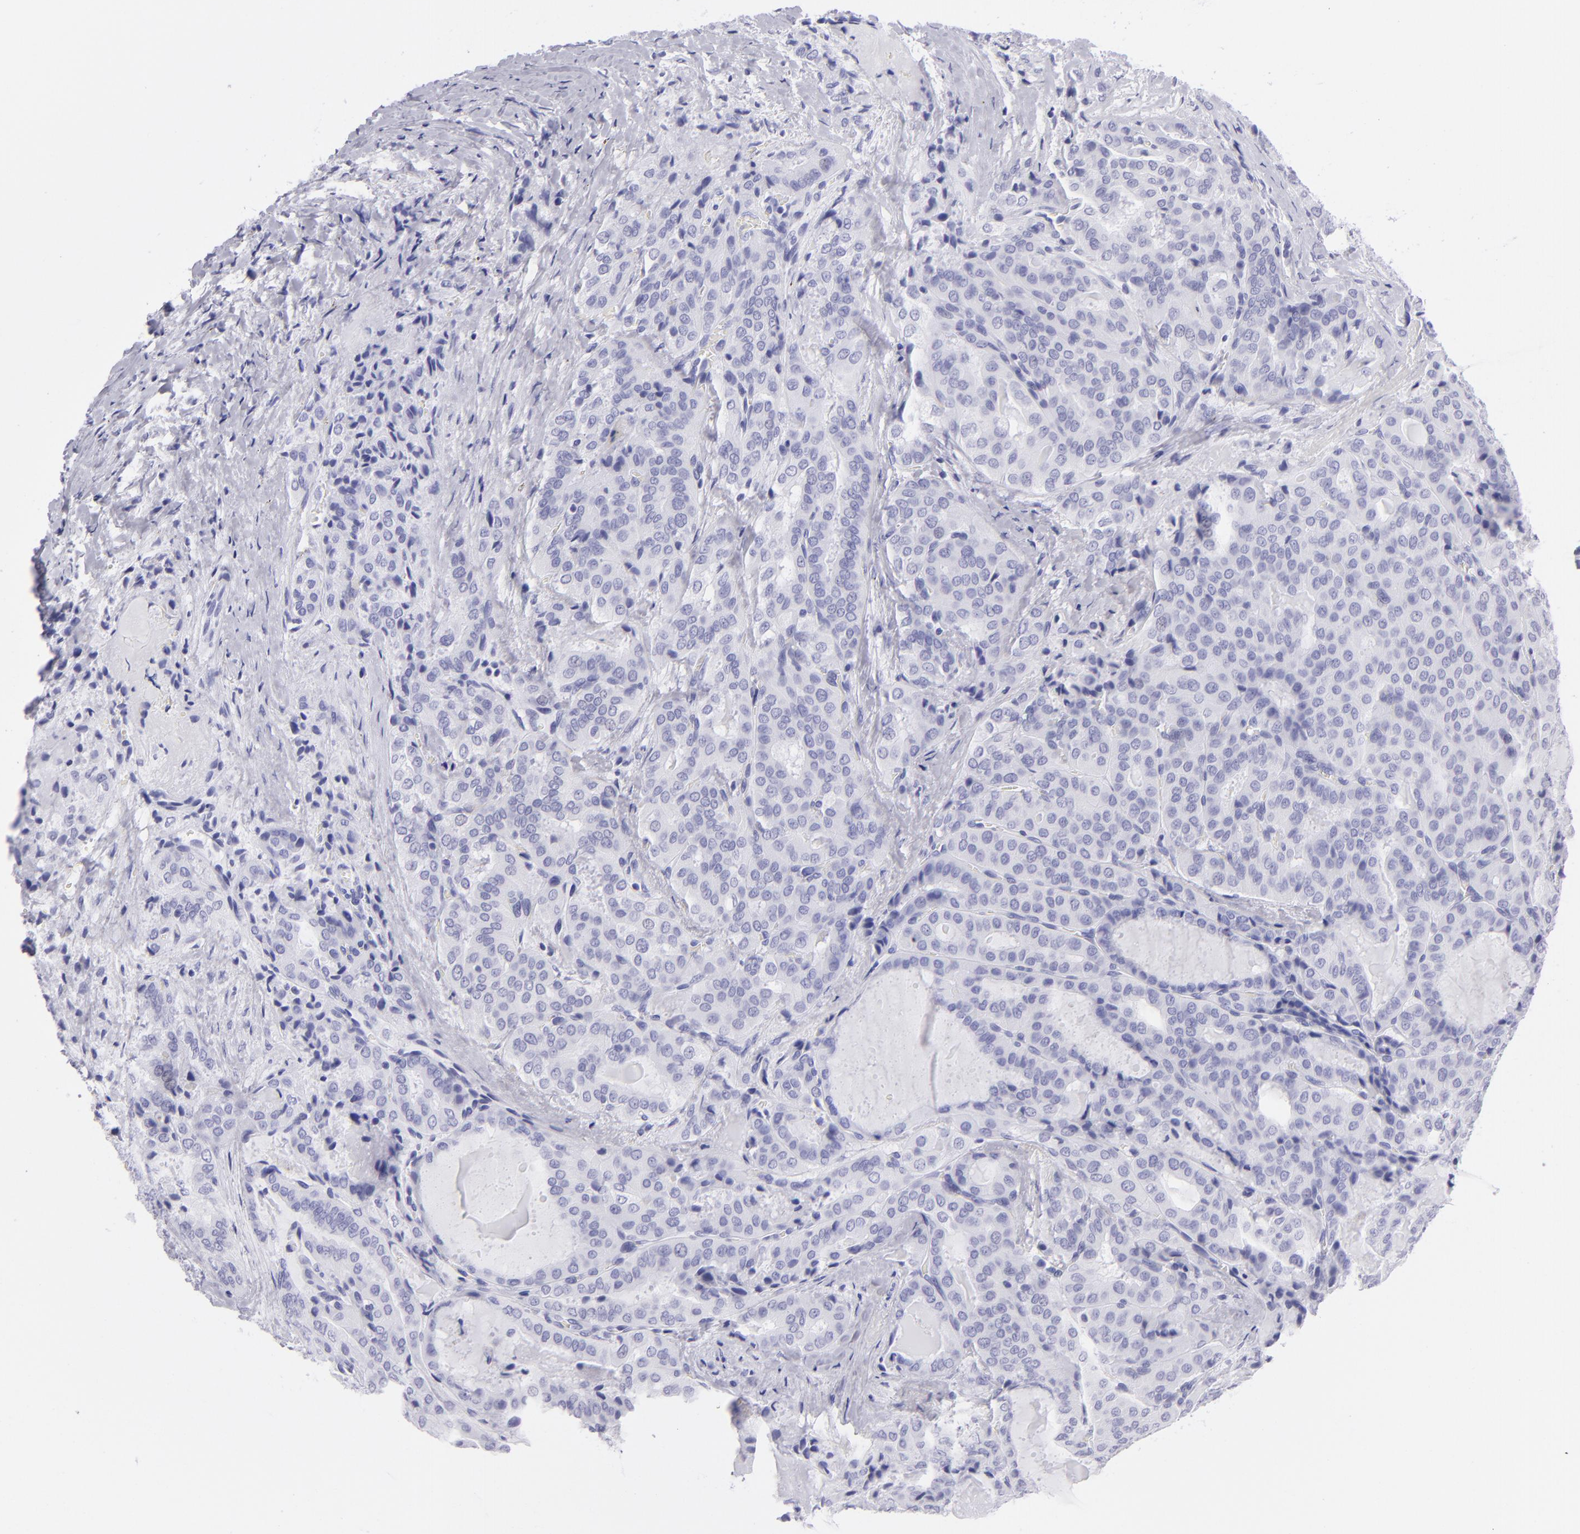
{"staining": {"intensity": "negative", "quantity": "none", "location": "none"}, "tissue": "thyroid cancer", "cell_type": "Tumor cells", "image_type": "cancer", "snomed": [{"axis": "morphology", "description": "Papillary adenocarcinoma, NOS"}, {"axis": "topography", "description": "Thyroid gland"}], "caption": "Tumor cells show no significant protein positivity in thyroid cancer (papillary adenocarcinoma).", "gene": "PVALB", "patient": {"sex": "female", "age": 71}}